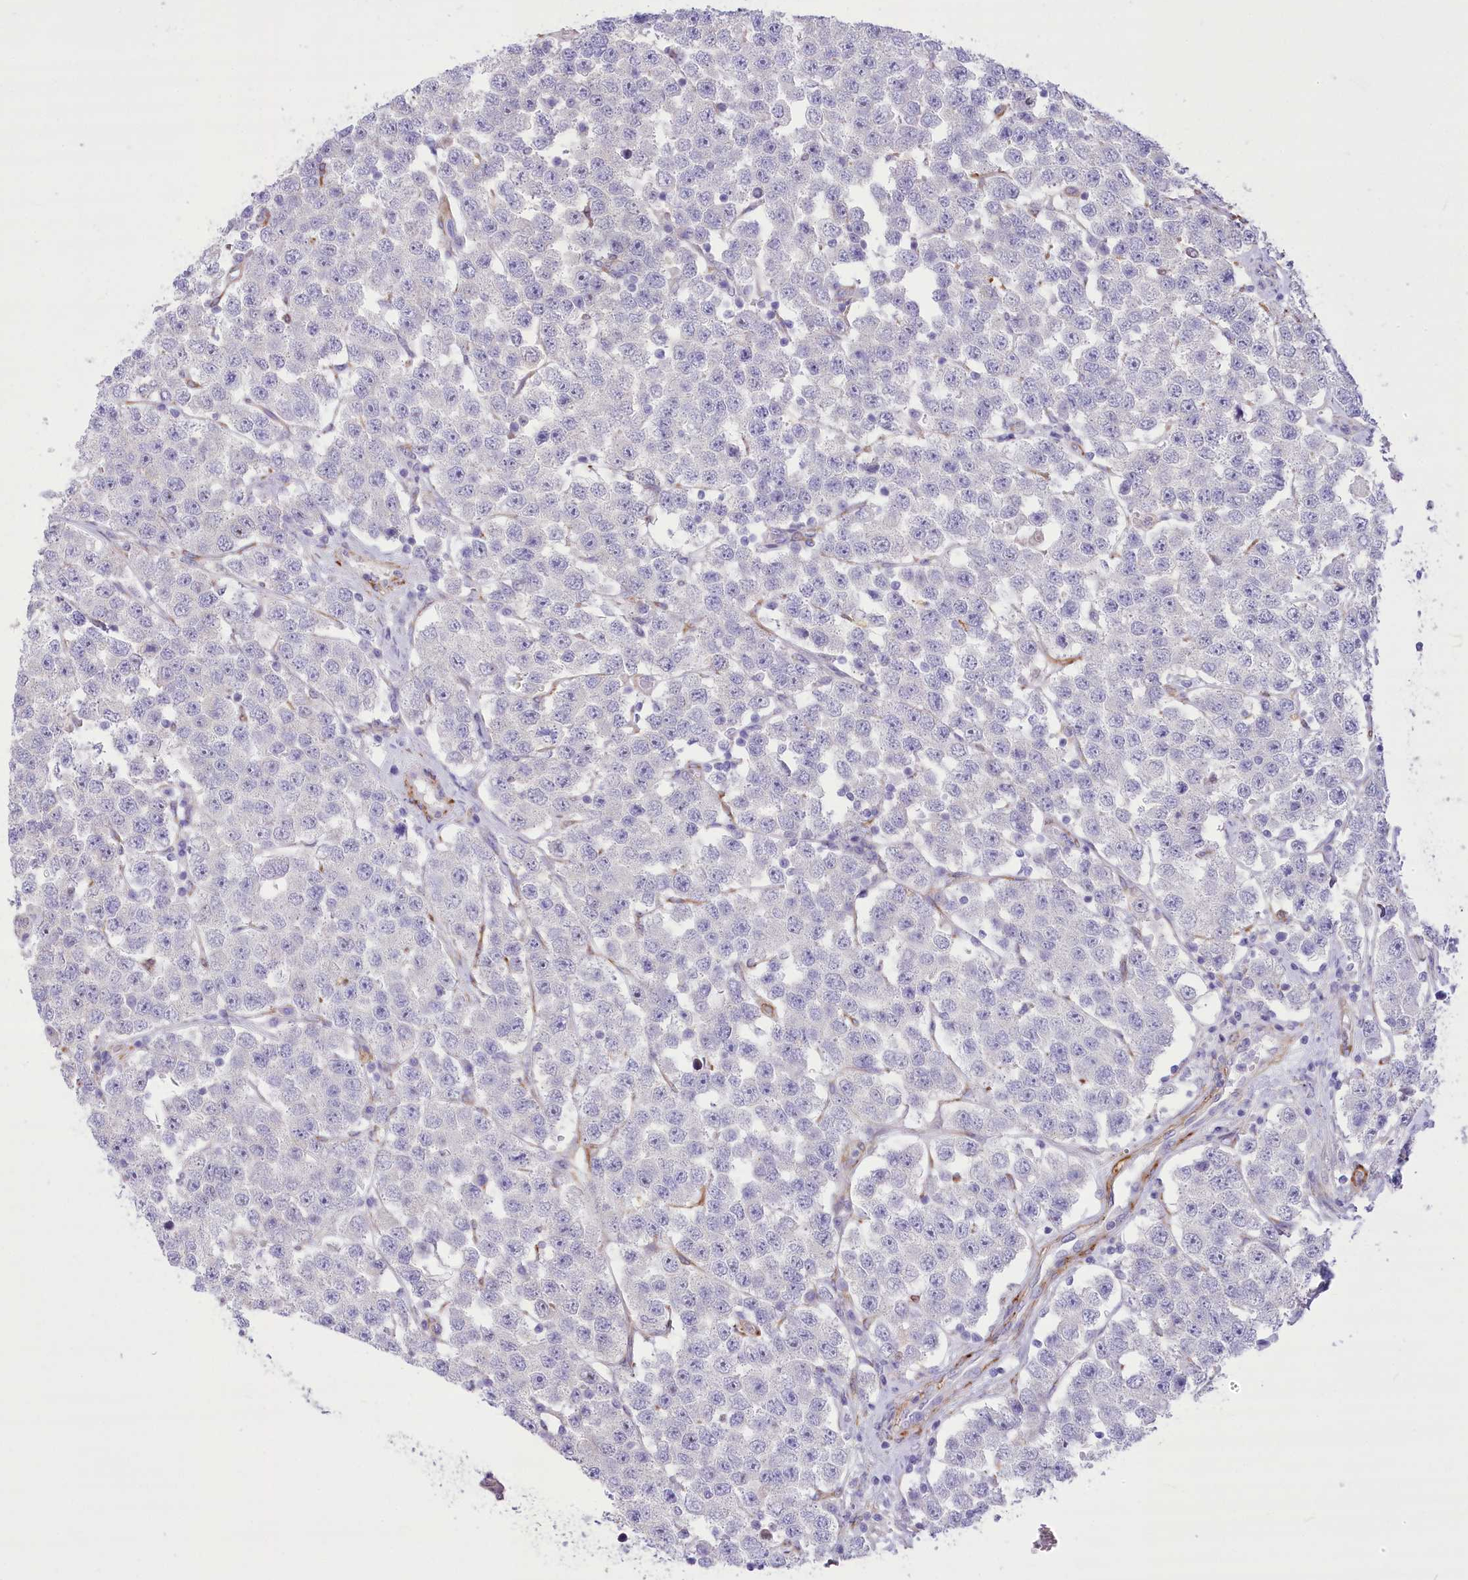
{"staining": {"intensity": "negative", "quantity": "none", "location": "none"}, "tissue": "testis cancer", "cell_type": "Tumor cells", "image_type": "cancer", "snomed": [{"axis": "morphology", "description": "Seminoma, NOS"}, {"axis": "topography", "description": "Testis"}], "caption": "Immunohistochemistry of human testis cancer exhibits no staining in tumor cells.", "gene": "ANGPTL3", "patient": {"sex": "male", "age": 28}}